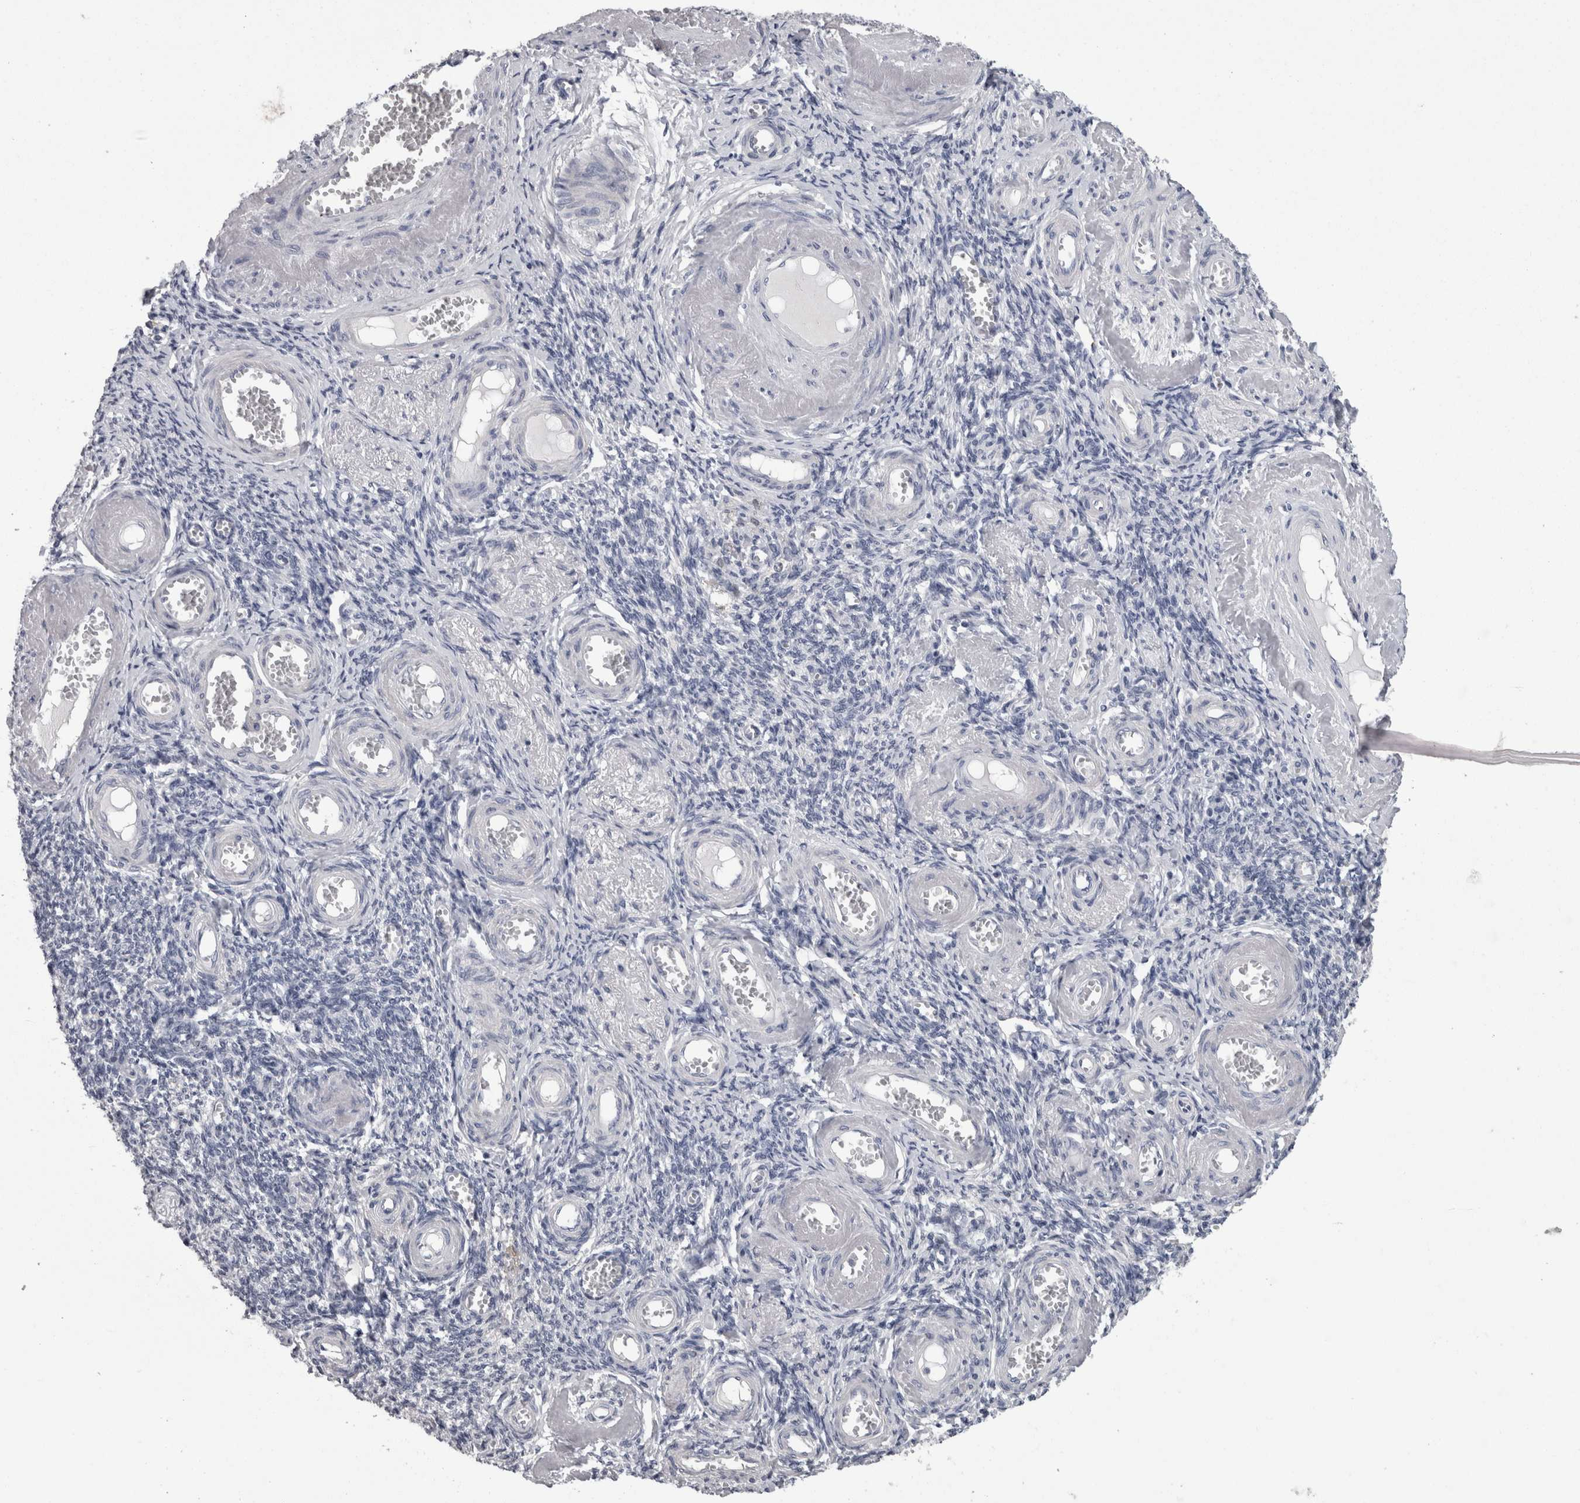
{"staining": {"intensity": "negative", "quantity": "none", "location": "none"}, "tissue": "adipose tissue", "cell_type": "Adipocytes", "image_type": "normal", "snomed": [{"axis": "morphology", "description": "Normal tissue, NOS"}, {"axis": "topography", "description": "Vascular tissue"}, {"axis": "topography", "description": "Fallopian tube"}, {"axis": "topography", "description": "Ovary"}], "caption": "IHC micrograph of unremarkable adipose tissue: human adipose tissue stained with DAB (3,3'-diaminobenzidine) shows no significant protein staining in adipocytes.", "gene": "AFMID", "patient": {"sex": "female", "age": 67}}